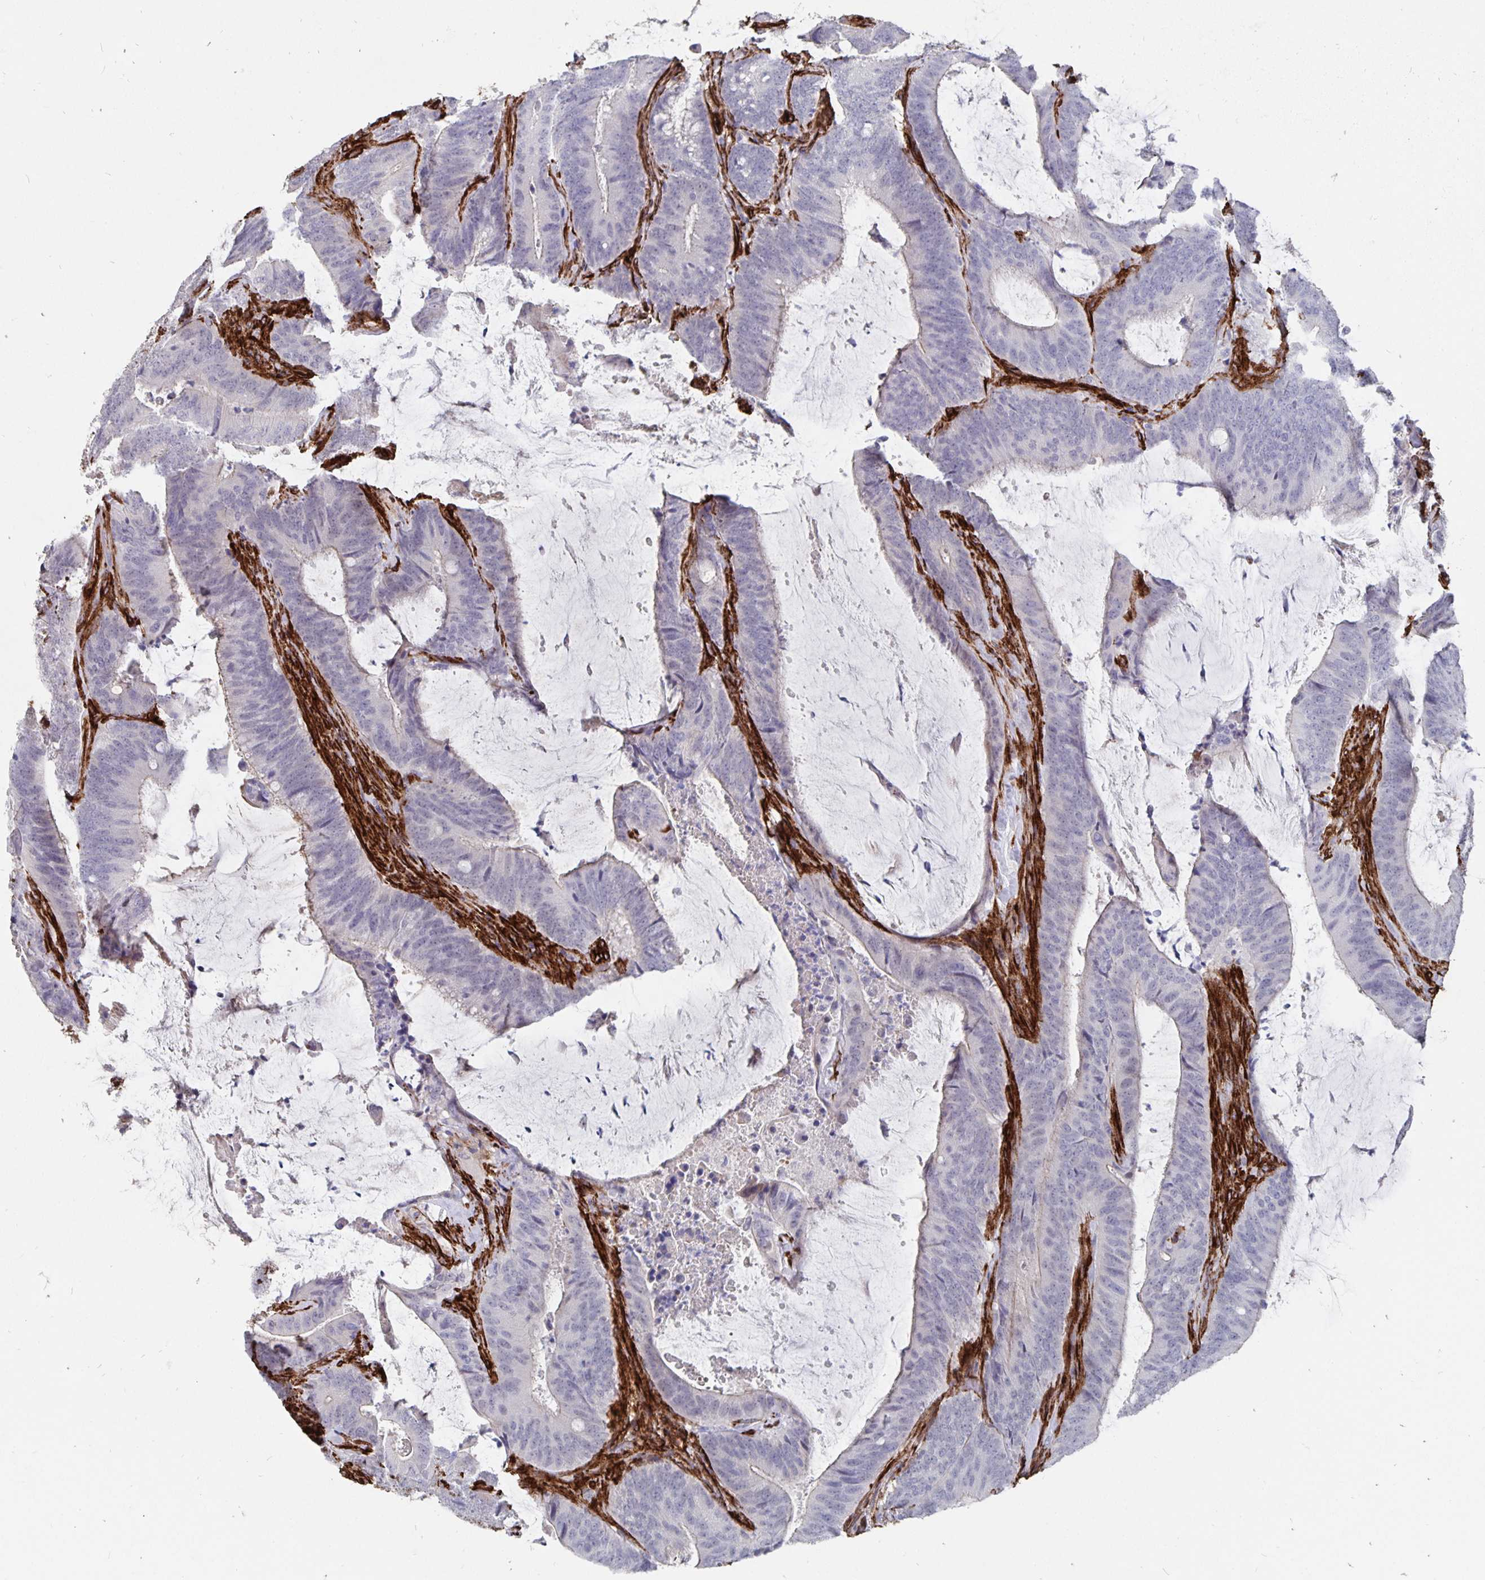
{"staining": {"intensity": "negative", "quantity": "none", "location": "none"}, "tissue": "colorectal cancer", "cell_type": "Tumor cells", "image_type": "cancer", "snomed": [{"axis": "morphology", "description": "Adenocarcinoma, NOS"}, {"axis": "topography", "description": "Colon"}], "caption": "The immunohistochemistry (IHC) micrograph has no significant positivity in tumor cells of adenocarcinoma (colorectal) tissue.", "gene": "DCHS2", "patient": {"sex": "female", "age": 43}}